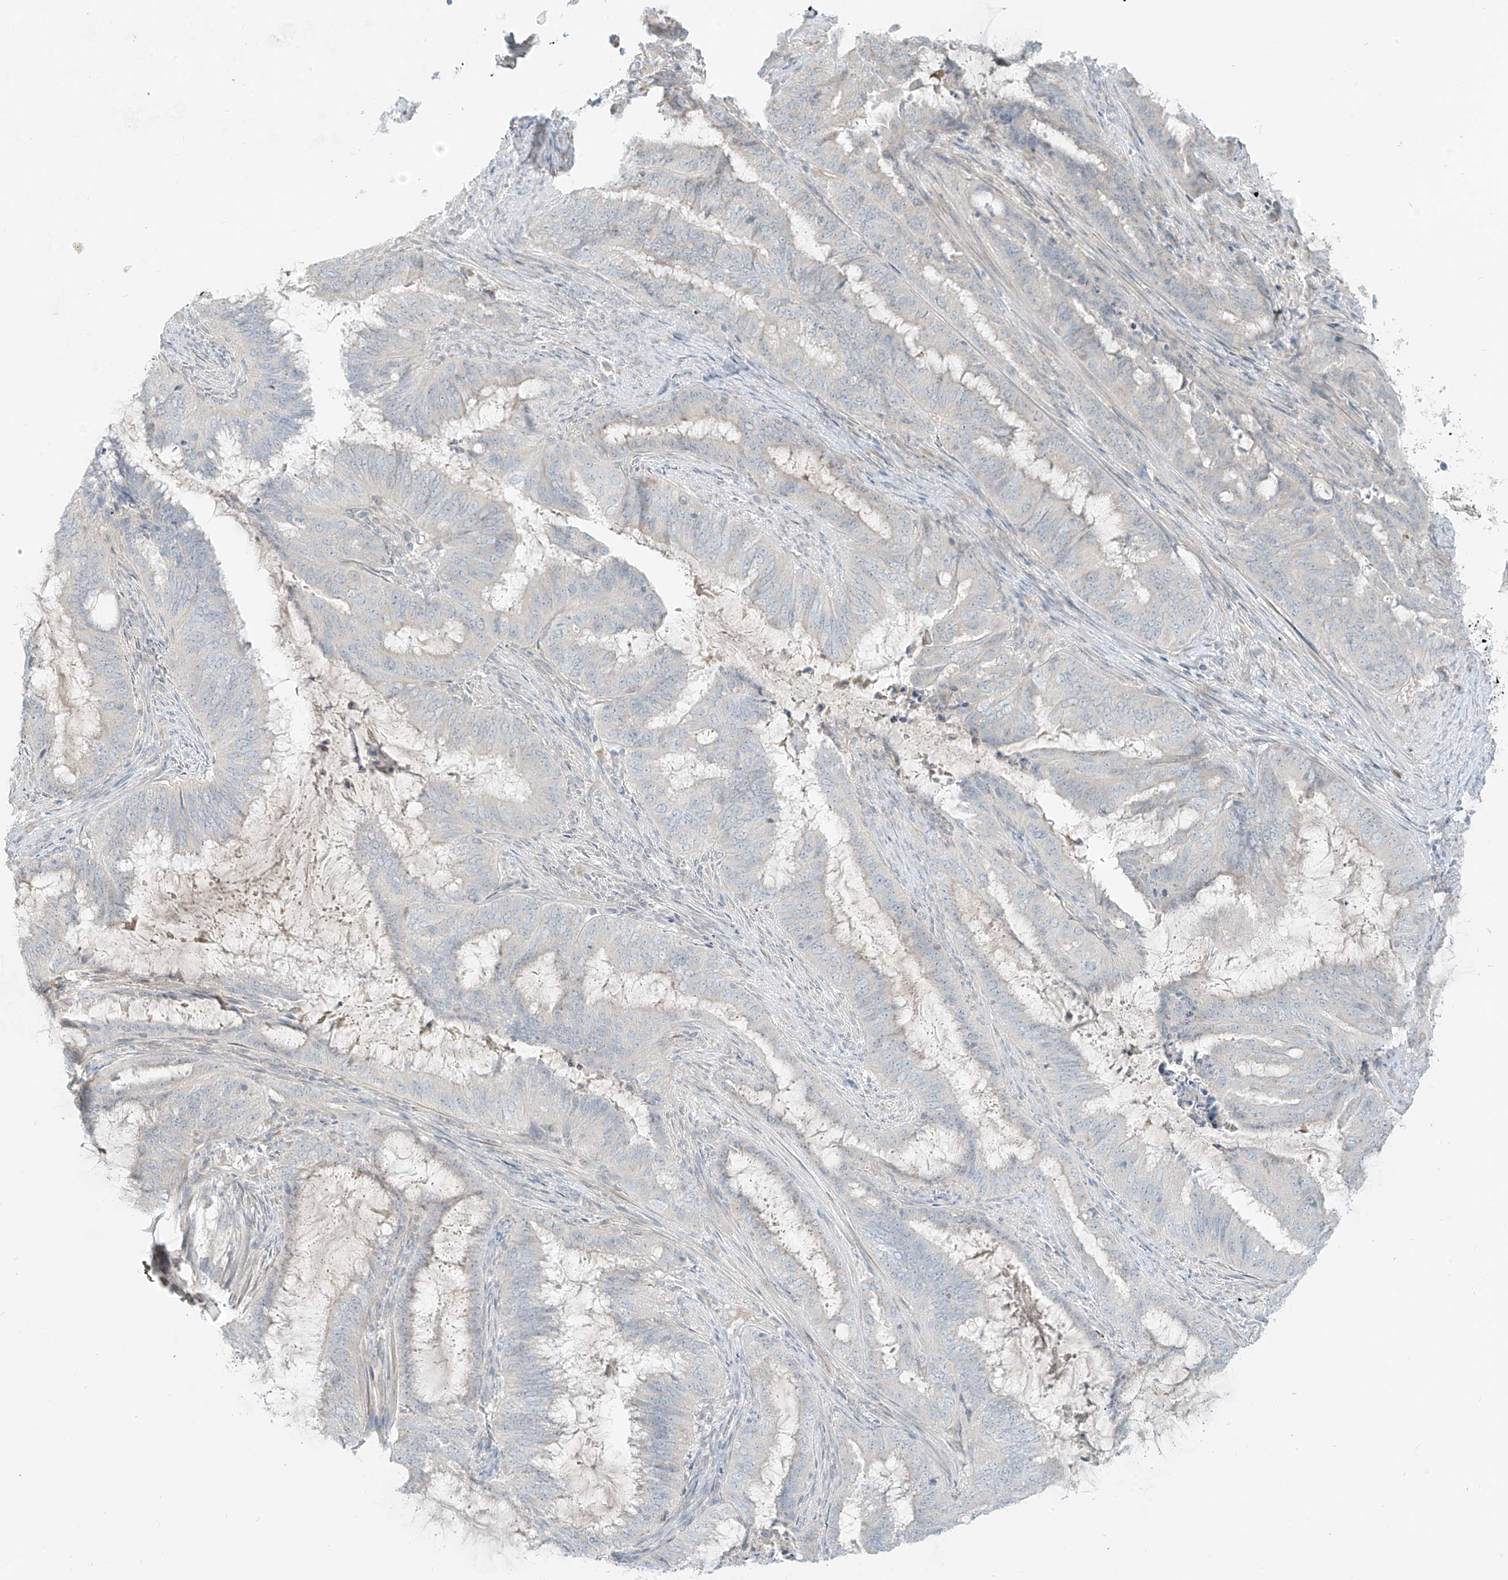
{"staining": {"intensity": "negative", "quantity": "none", "location": "none"}, "tissue": "endometrial cancer", "cell_type": "Tumor cells", "image_type": "cancer", "snomed": [{"axis": "morphology", "description": "Adenocarcinoma, NOS"}, {"axis": "topography", "description": "Endometrium"}], "caption": "A photomicrograph of endometrial cancer stained for a protein demonstrates no brown staining in tumor cells.", "gene": "C2orf42", "patient": {"sex": "female", "age": 51}}